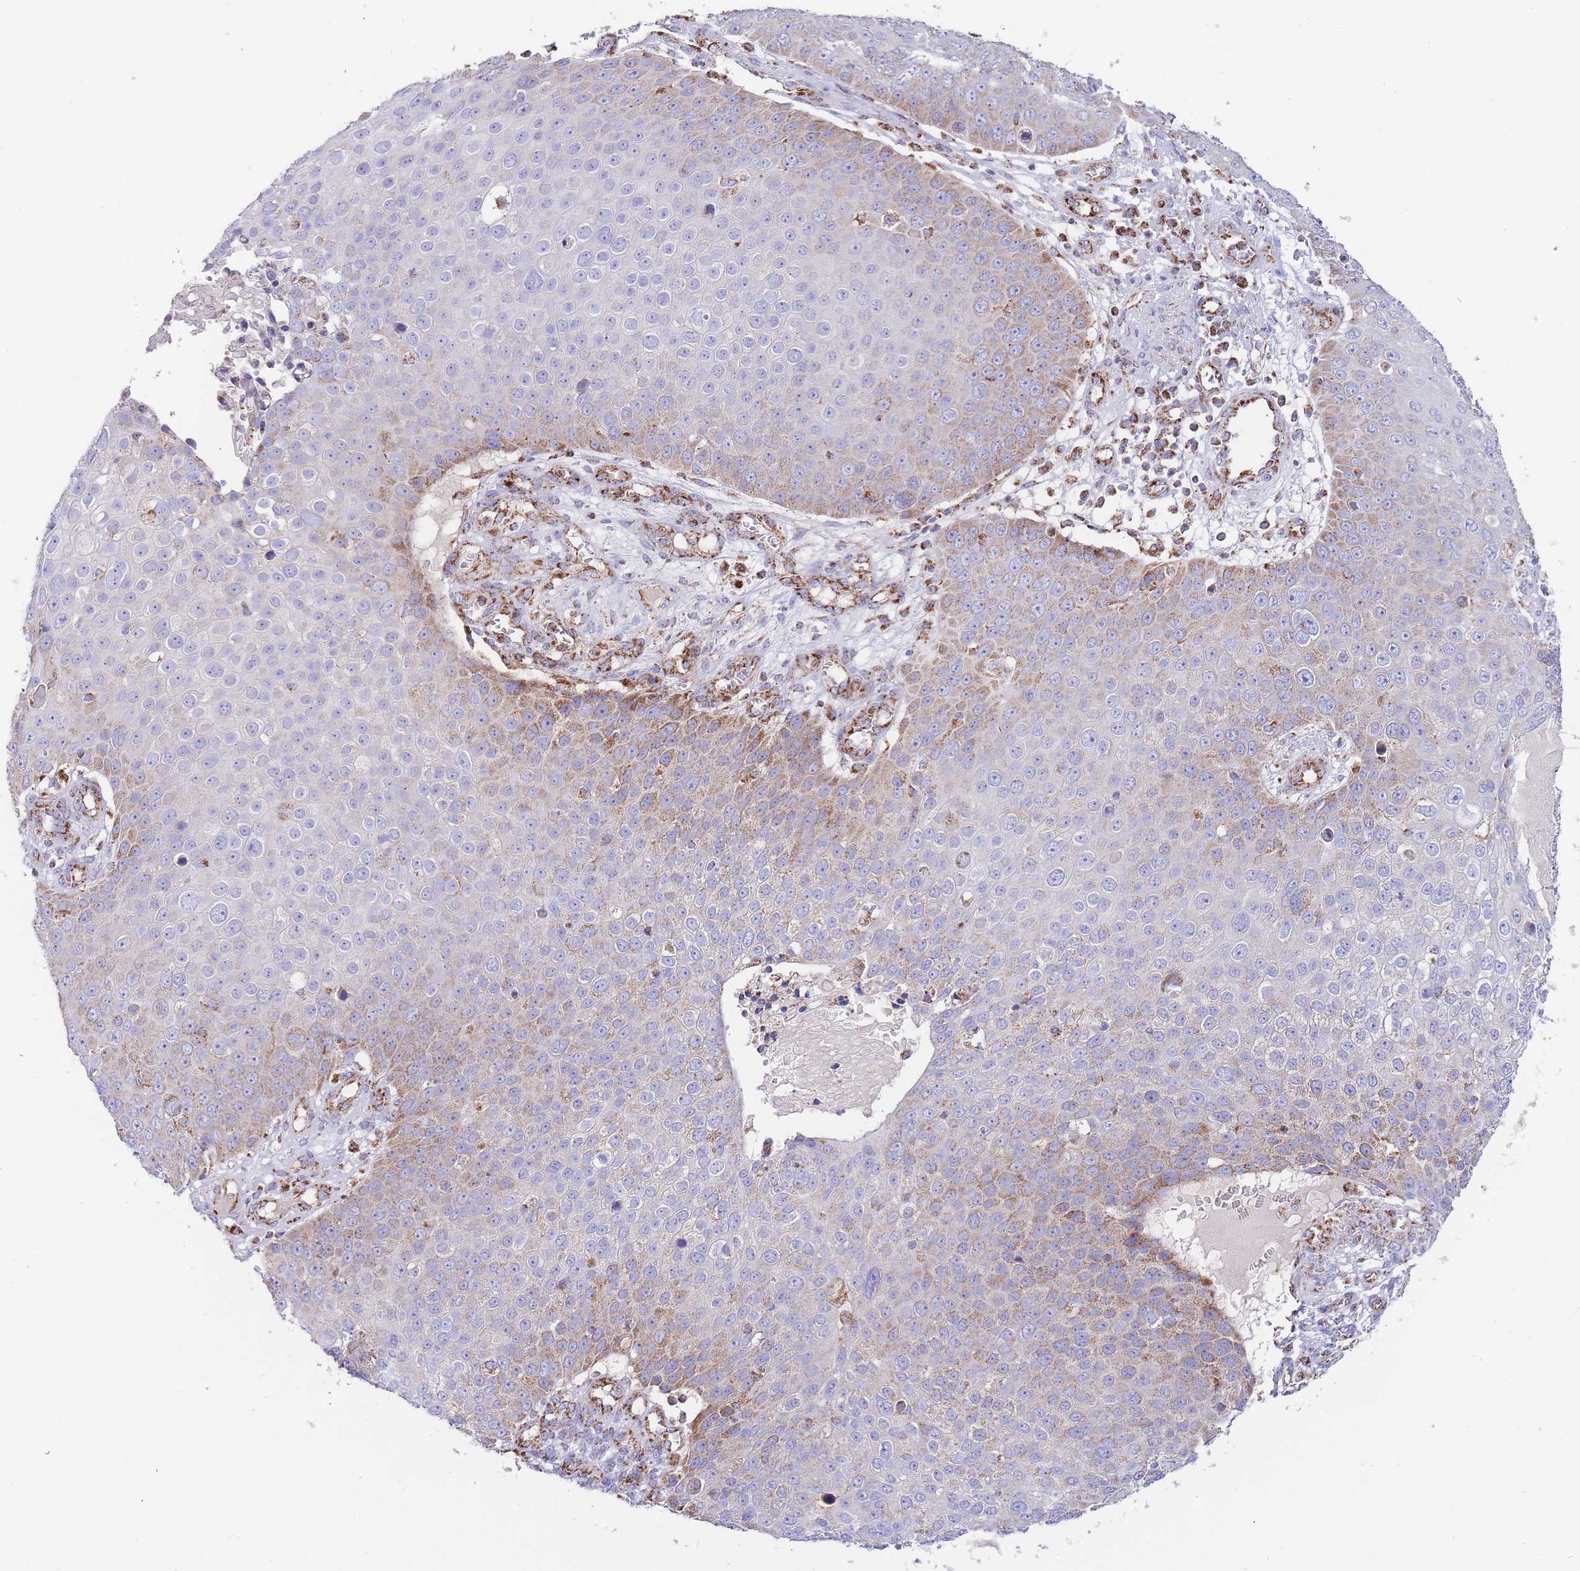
{"staining": {"intensity": "weak", "quantity": "25%-75%", "location": "cytoplasmic/membranous"}, "tissue": "skin cancer", "cell_type": "Tumor cells", "image_type": "cancer", "snomed": [{"axis": "morphology", "description": "Squamous cell carcinoma, NOS"}, {"axis": "topography", "description": "Skin"}], "caption": "Immunohistochemistry micrograph of skin cancer (squamous cell carcinoma) stained for a protein (brown), which demonstrates low levels of weak cytoplasmic/membranous positivity in about 25%-75% of tumor cells.", "gene": "GSTM1", "patient": {"sex": "male", "age": 71}}